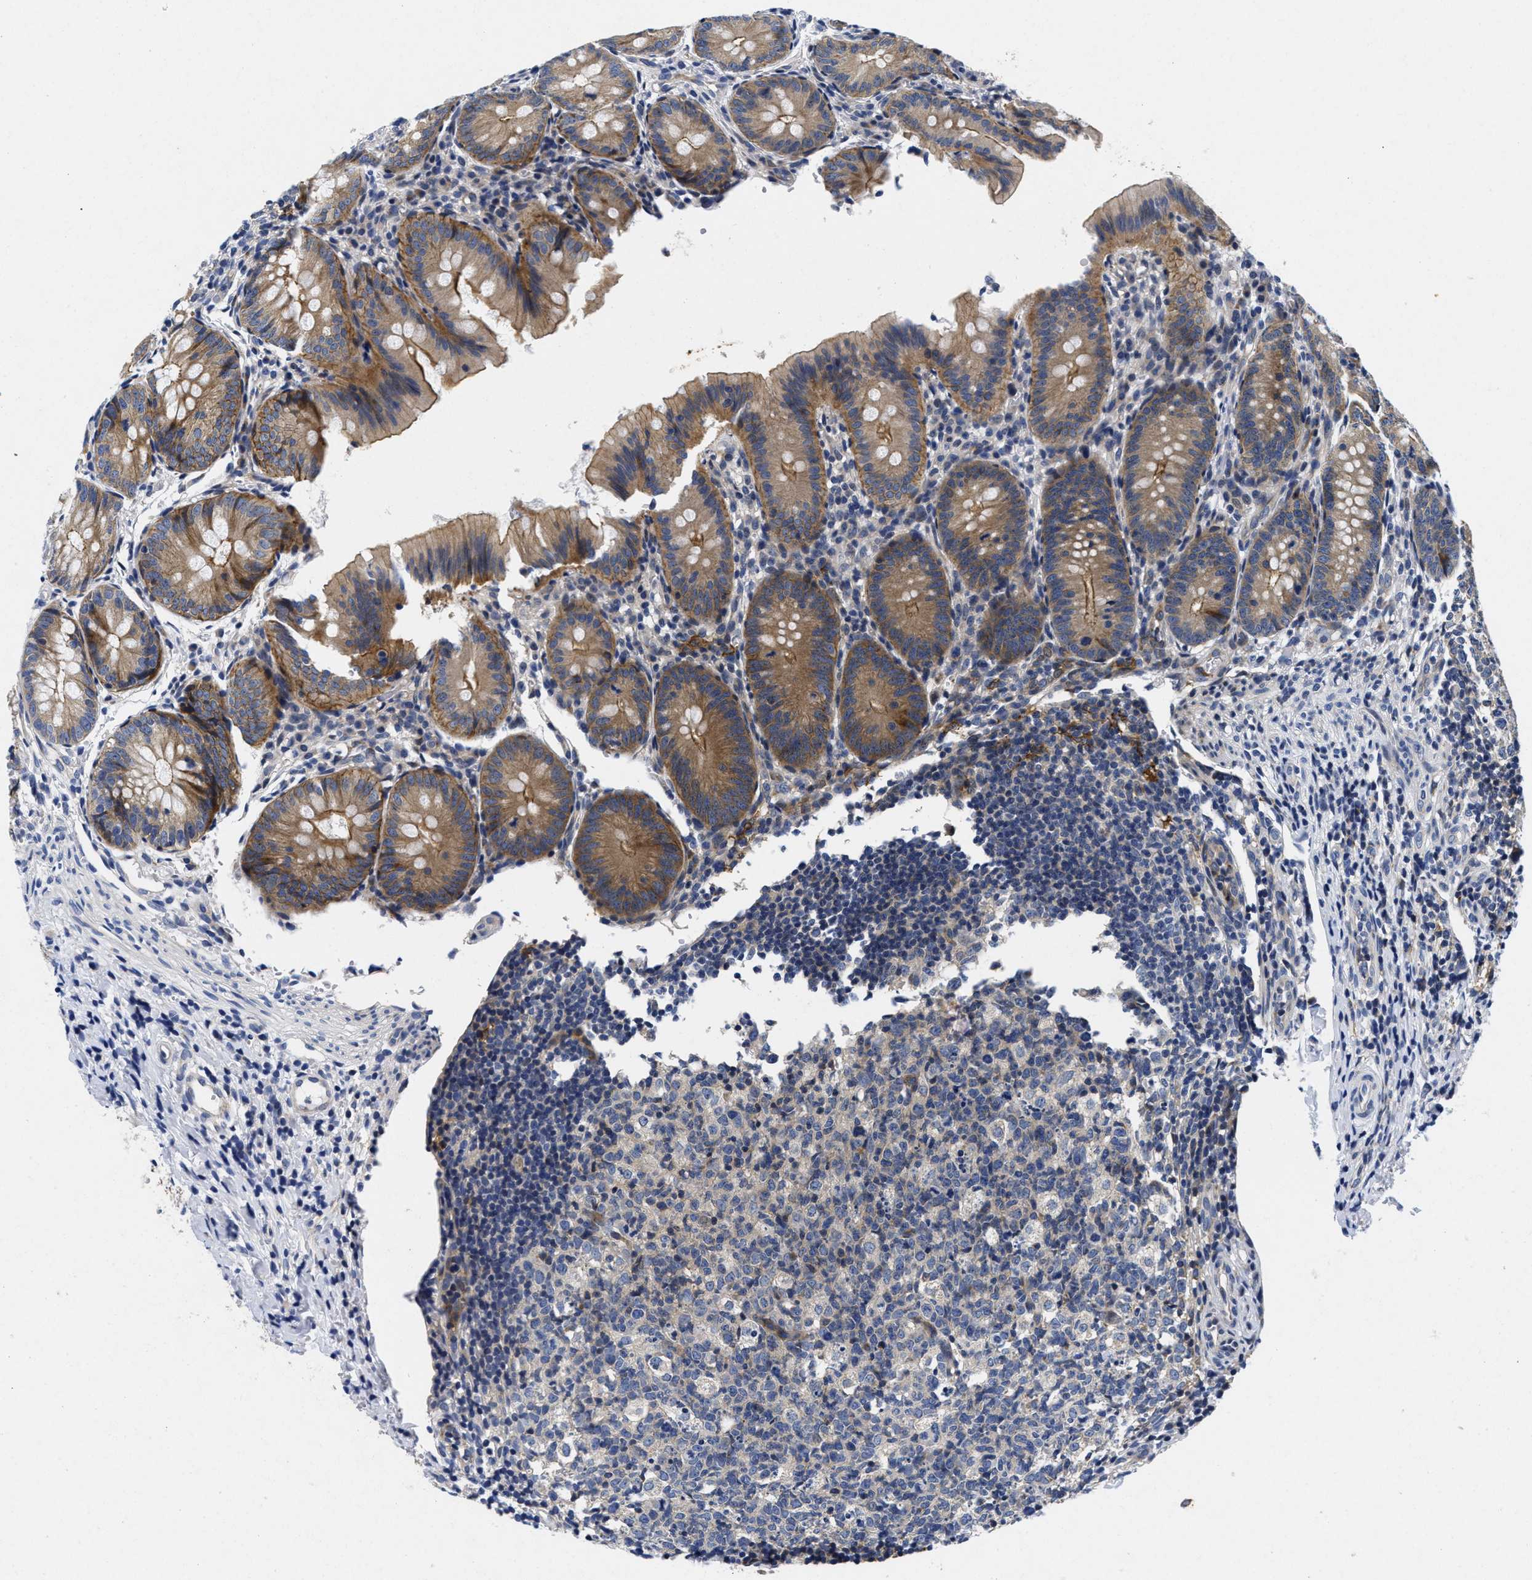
{"staining": {"intensity": "moderate", "quantity": ">75%", "location": "cytoplasmic/membranous"}, "tissue": "appendix", "cell_type": "Glandular cells", "image_type": "normal", "snomed": [{"axis": "morphology", "description": "Normal tissue, NOS"}, {"axis": "topography", "description": "Appendix"}], "caption": "This histopathology image shows IHC staining of normal appendix, with medium moderate cytoplasmic/membranous expression in approximately >75% of glandular cells.", "gene": "LAD1", "patient": {"sex": "male", "age": 1}}